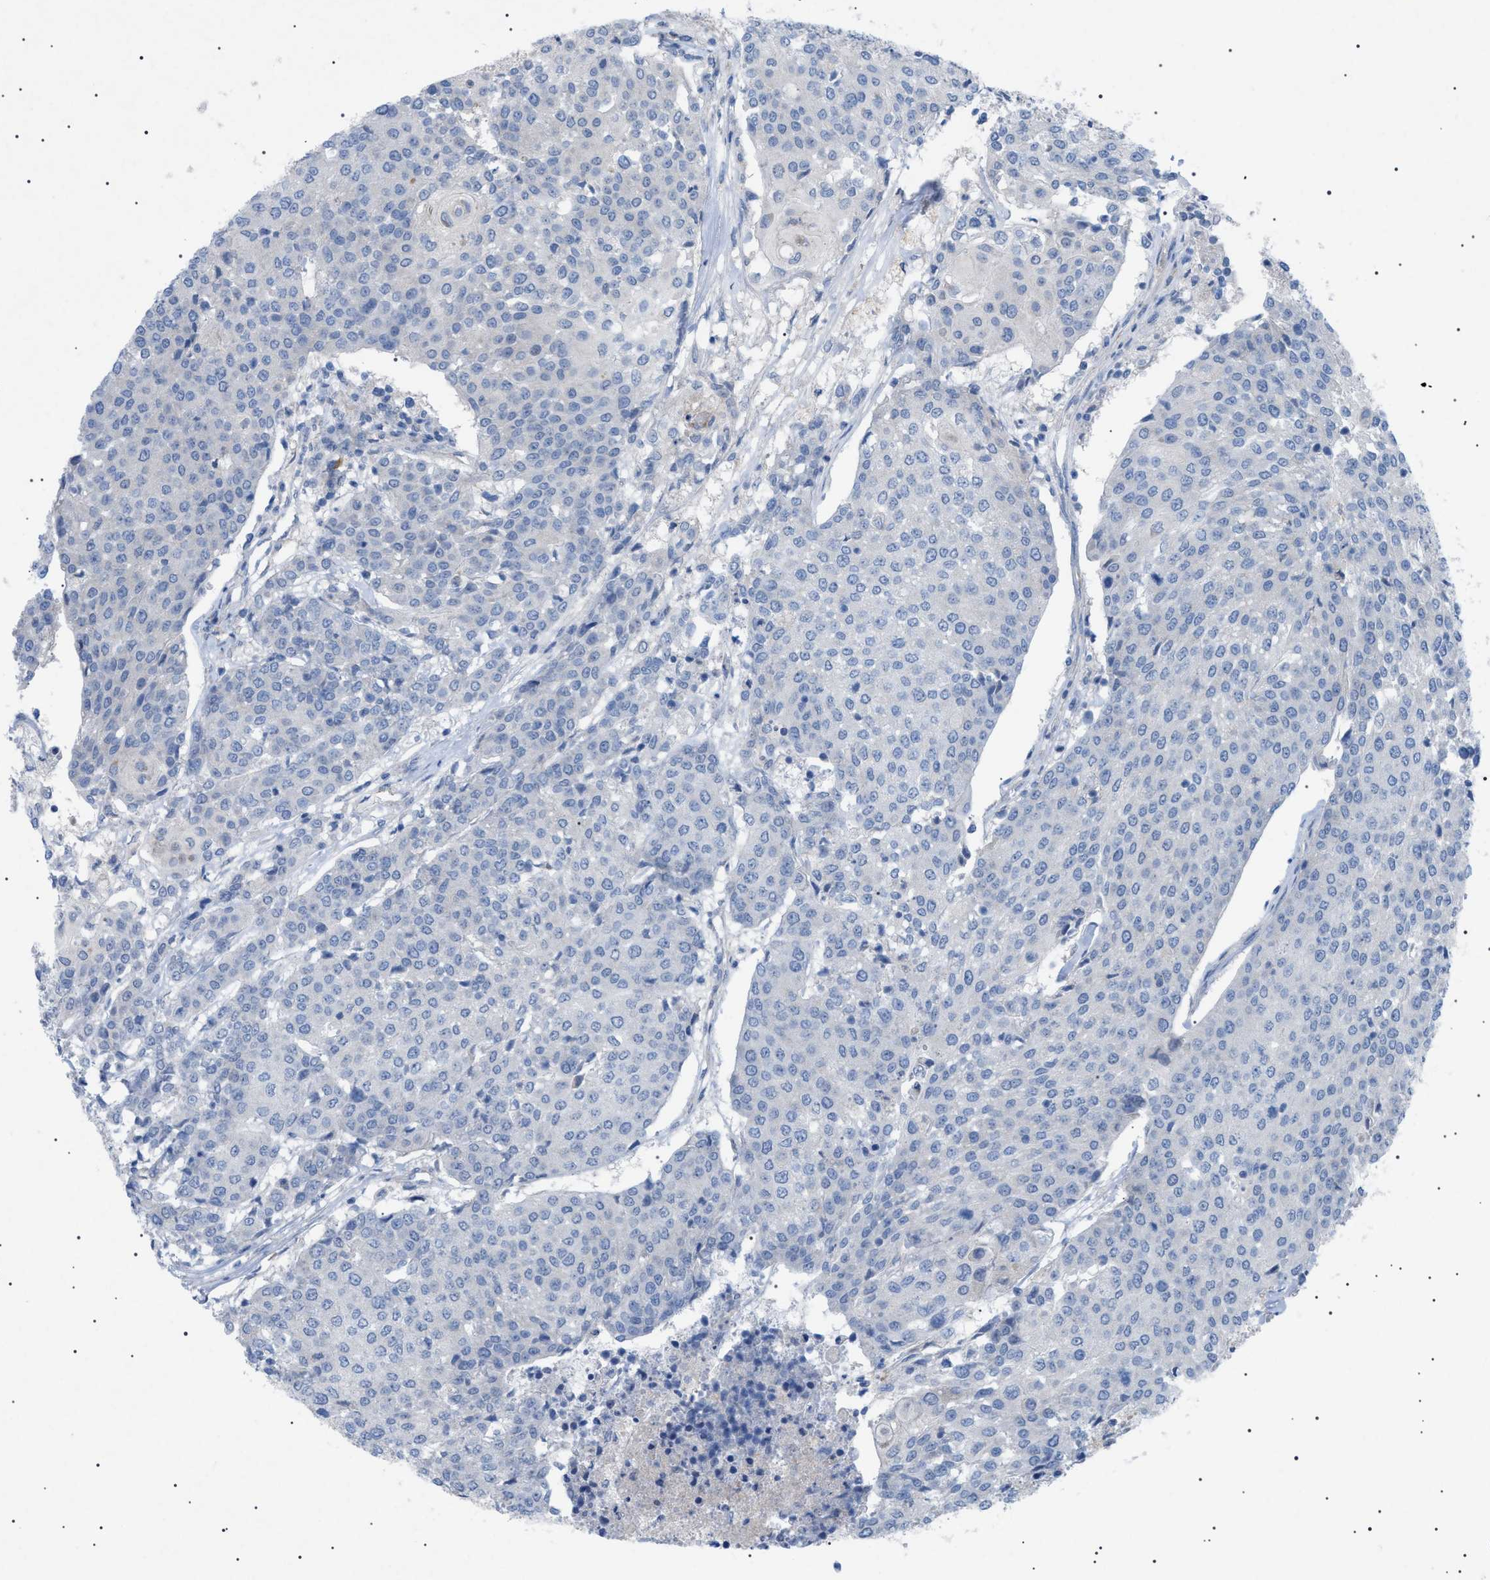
{"staining": {"intensity": "negative", "quantity": "none", "location": "none"}, "tissue": "urothelial cancer", "cell_type": "Tumor cells", "image_type": "cancer", "snomed": [{"axis": "morphology", "description": "Urothelial carcinoma, High grade"}, {"axis": "topography", "description": "Urinary bladder"}], "caption": "DAB (3,3'-diaminobenzidine) immunohistochemical staining of human urothelial cancer exhibits no significant staining in tumor cells.", "gene": "ADAMTS1", "patient": {"sex": "female", "age": 85}}